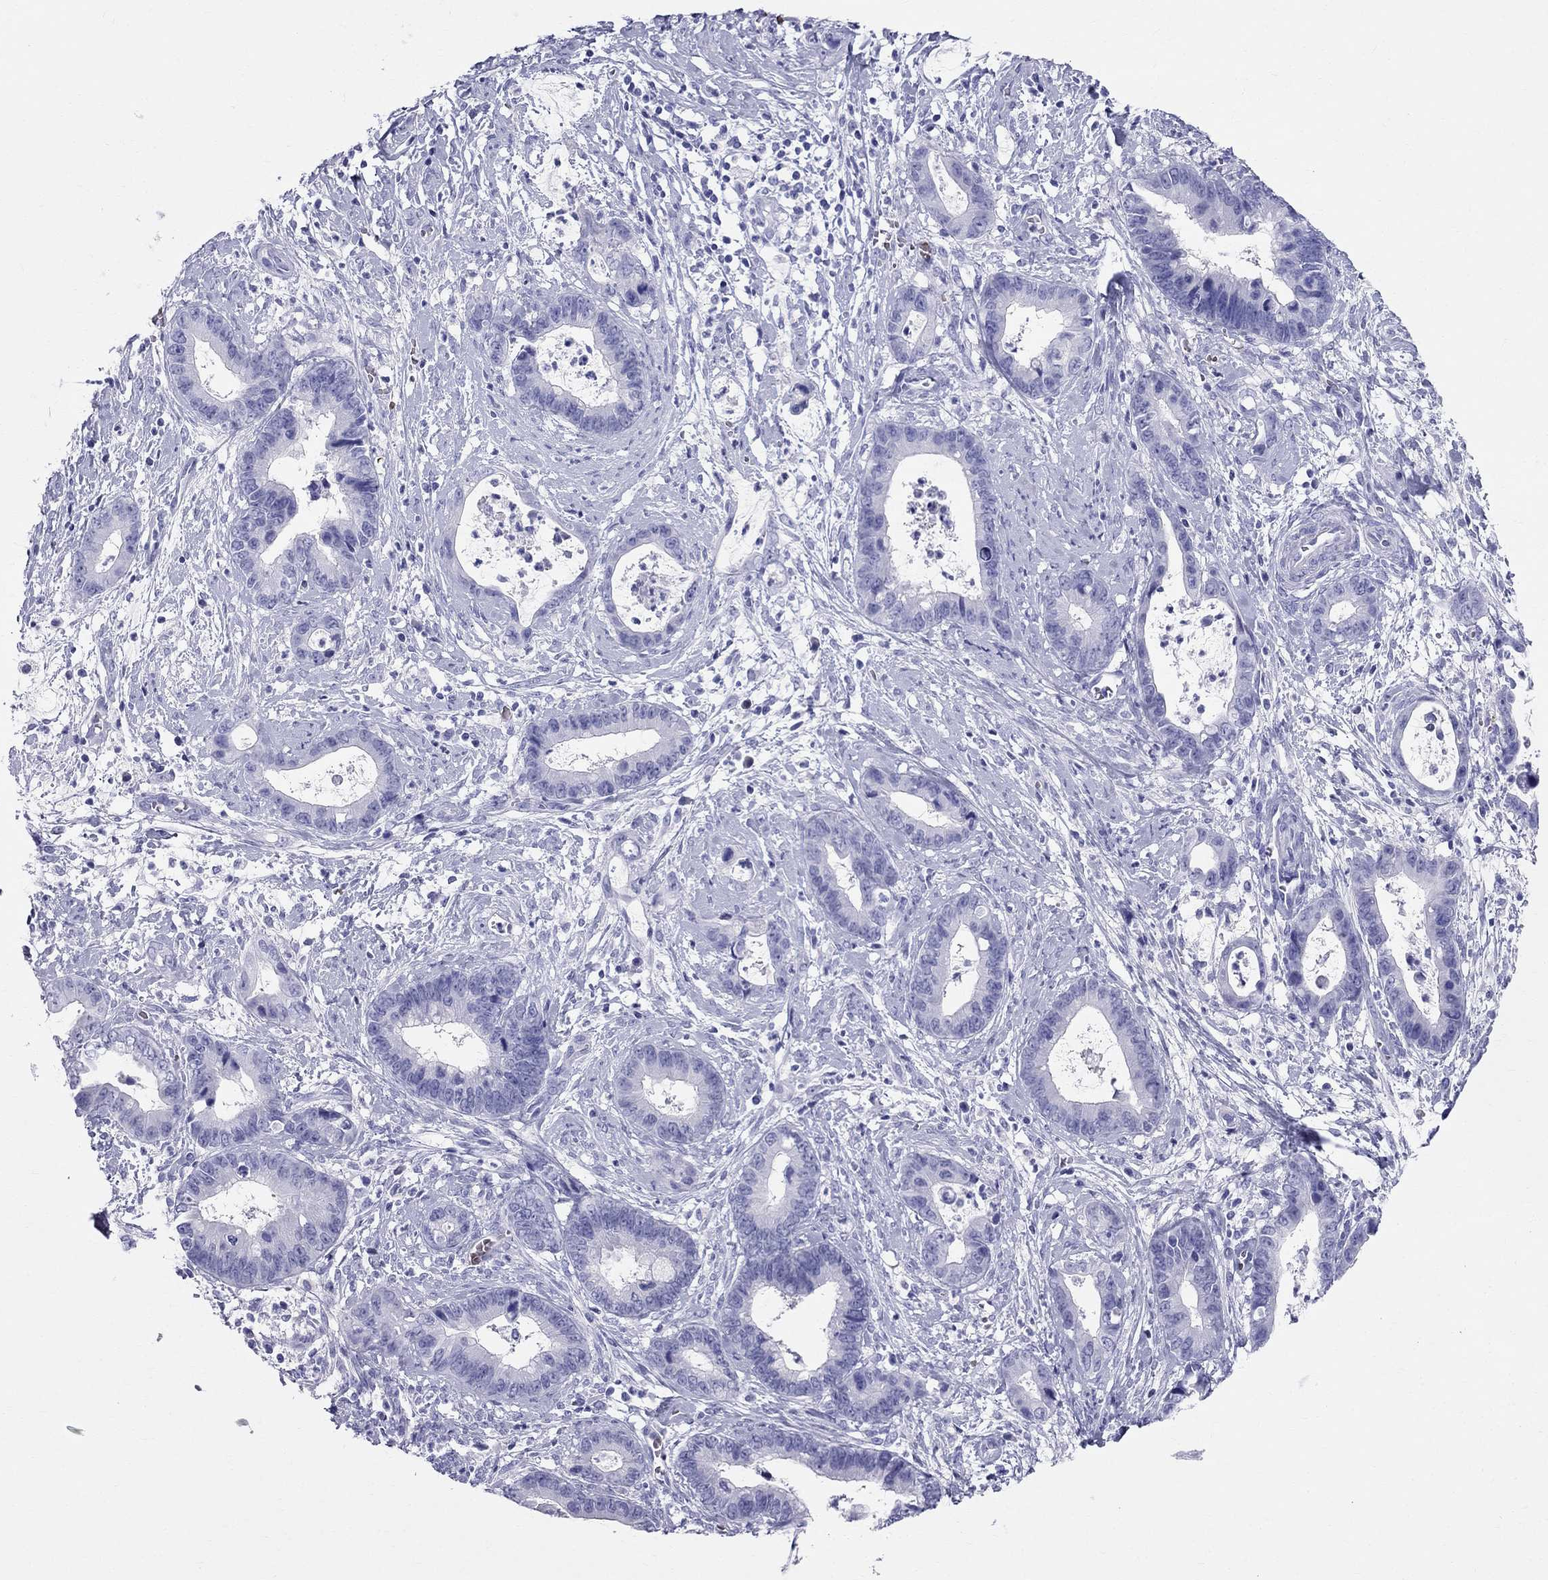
{"staining": {"intensity": "negative", "quantity": "none", "location": "none"}, "tissue": "cervical cancer", "cell_type": "Tumor cells", "image_type": "cancer", "snomed": [{"axis": "morphology", "description": "Adenocarcinoma, NOS"}, {"axis": "topography", "description": "Cervix"}], "caption": "Tumor cells show no significant protein positivity in cervical adenocarcinoma. The staining is performed using DAB (3,3'-diaminobenzidine) brown chromogen with nuclei counter-stained in using hematoxylin.", "gene": "DNAAF6", "patient": {"sex": "female", "age": 44}}